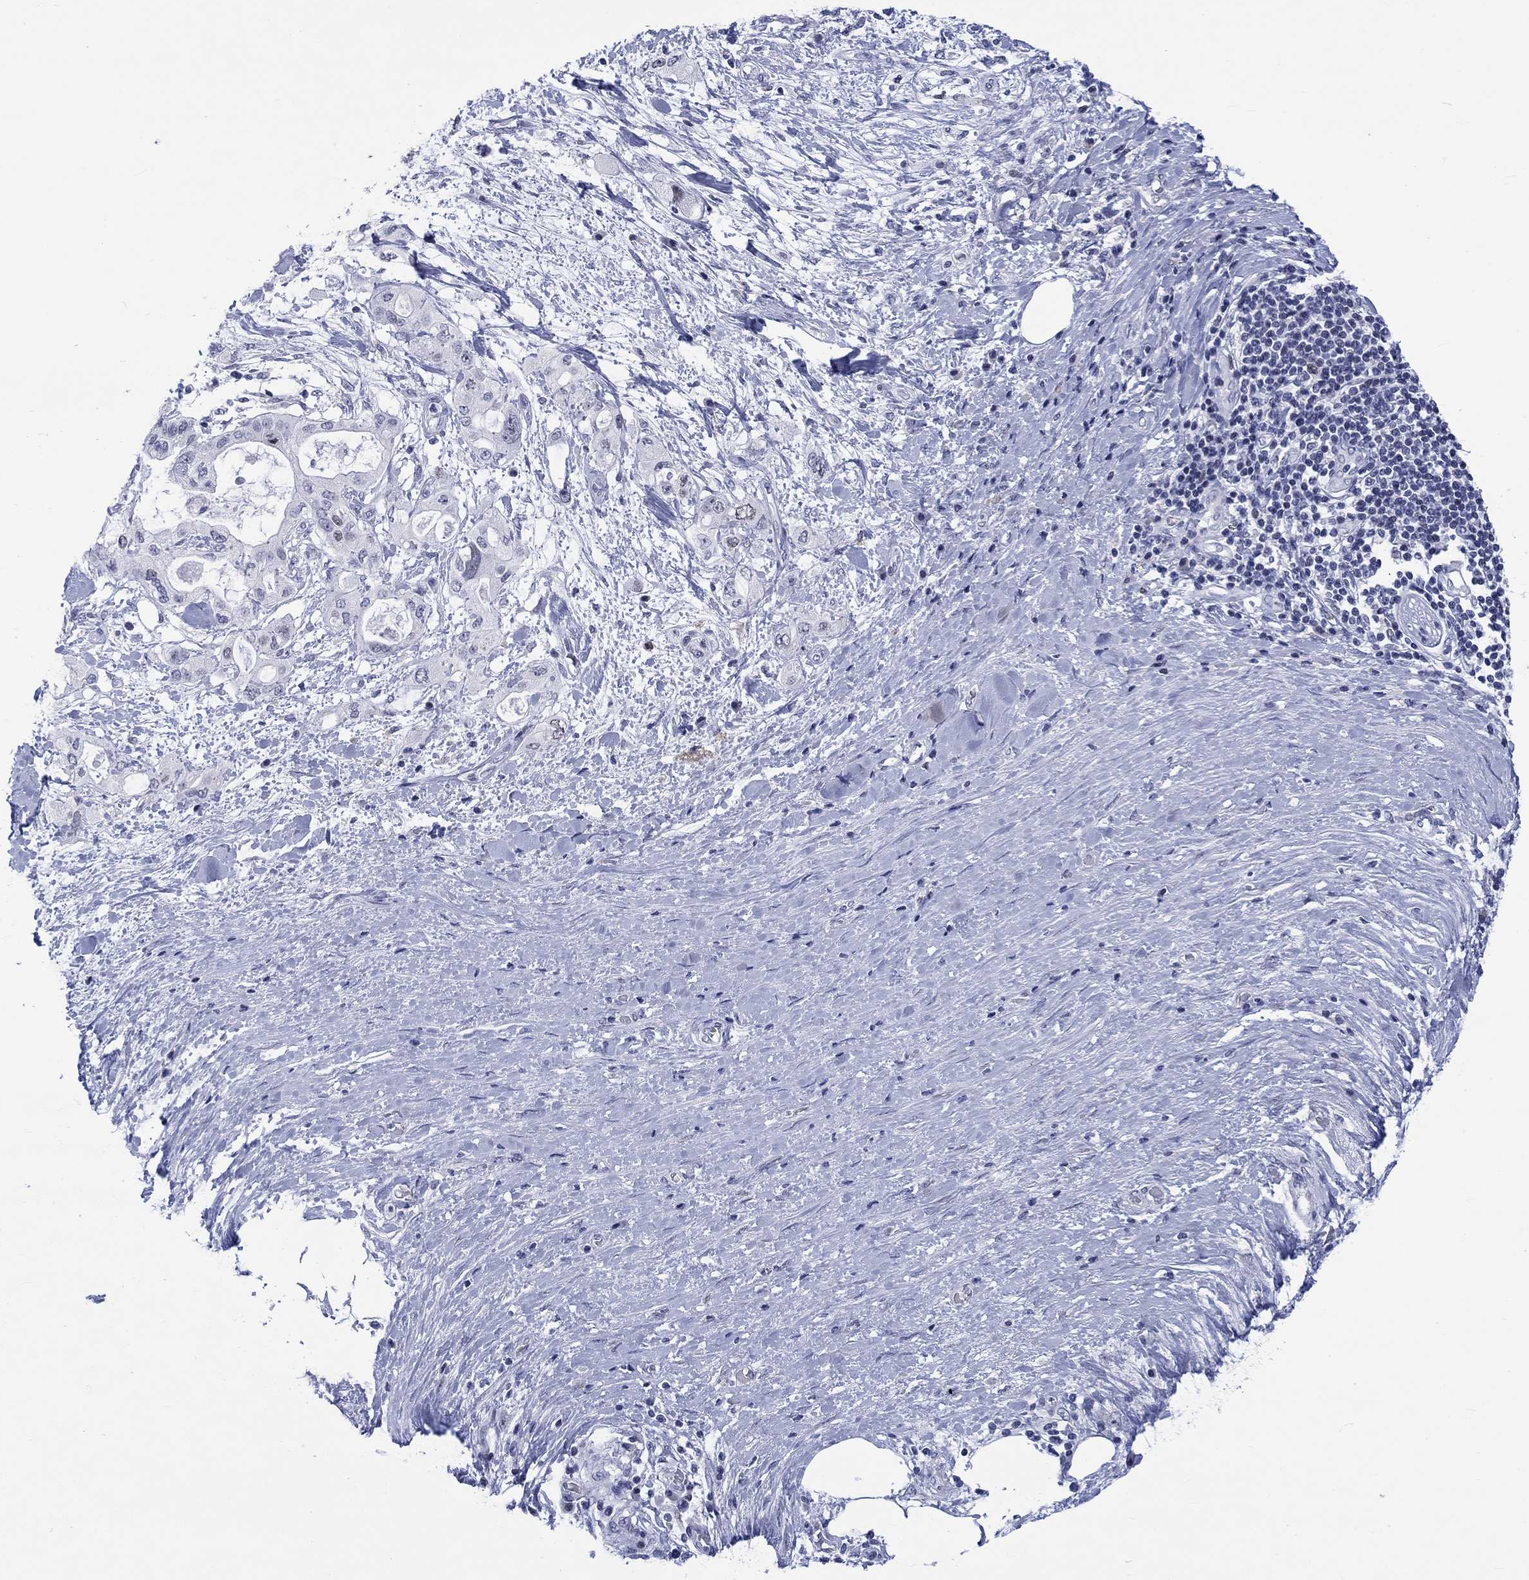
{"staining": {"intensity": "negative", "quantity": "none", "location": "none"}, "tissue": "pancreatic cancer", "cell_type": "Tumor cells", "image_type": "cancer", "snomed": [{"axis": "morphology", "description": "Adenocarcinoma, NOS"}, {"axis": "topography", "description": "Pancreas"}], "caption": "The immunohistochemistry photomicrograph has no significant staining in tumor cells of adenocarcinoma (pancreatic) tissue.", "gene": "CDCA2", "patient": {"sex": "female", "age": 56}}